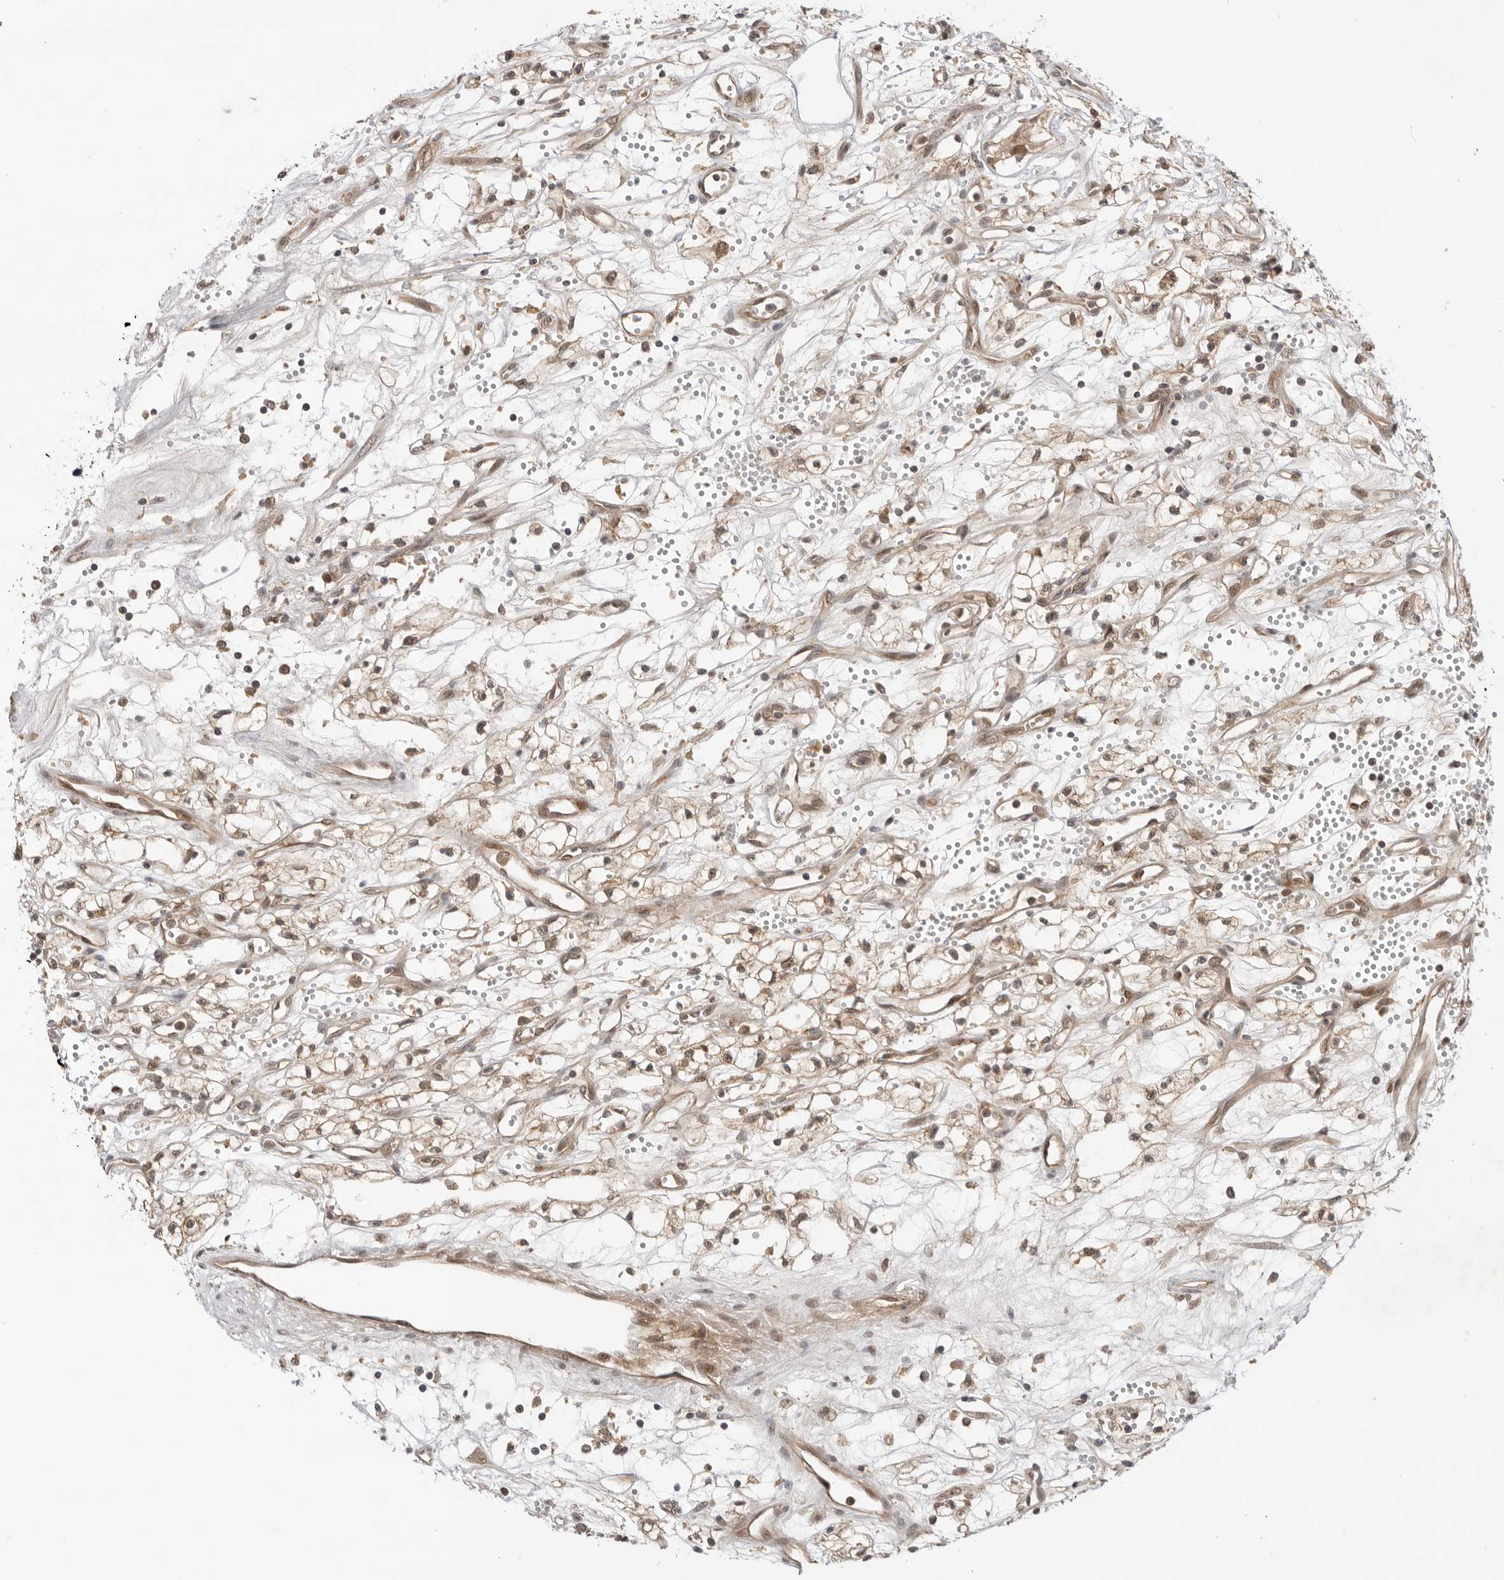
{"staining": {"intensity": "weak", "quantity": "25%-75%", "location": "nuclear"}, "tissue": "renal cancer", "cell_type": "Tumor cells", "image_type": "cancer", "snomed": [{"axis": "morphology", "description": "Adenocarcinoma, NOS"}, {"axis": "topography", "description": "Kidney"}], "caption": "Weak nuclear protein positivity is seen in about 25%-75% of tumor cells in renal cancer (adenocarcinoma).", "gene": "DCAF8", "patient": {"sex": "male", "age": 59}}